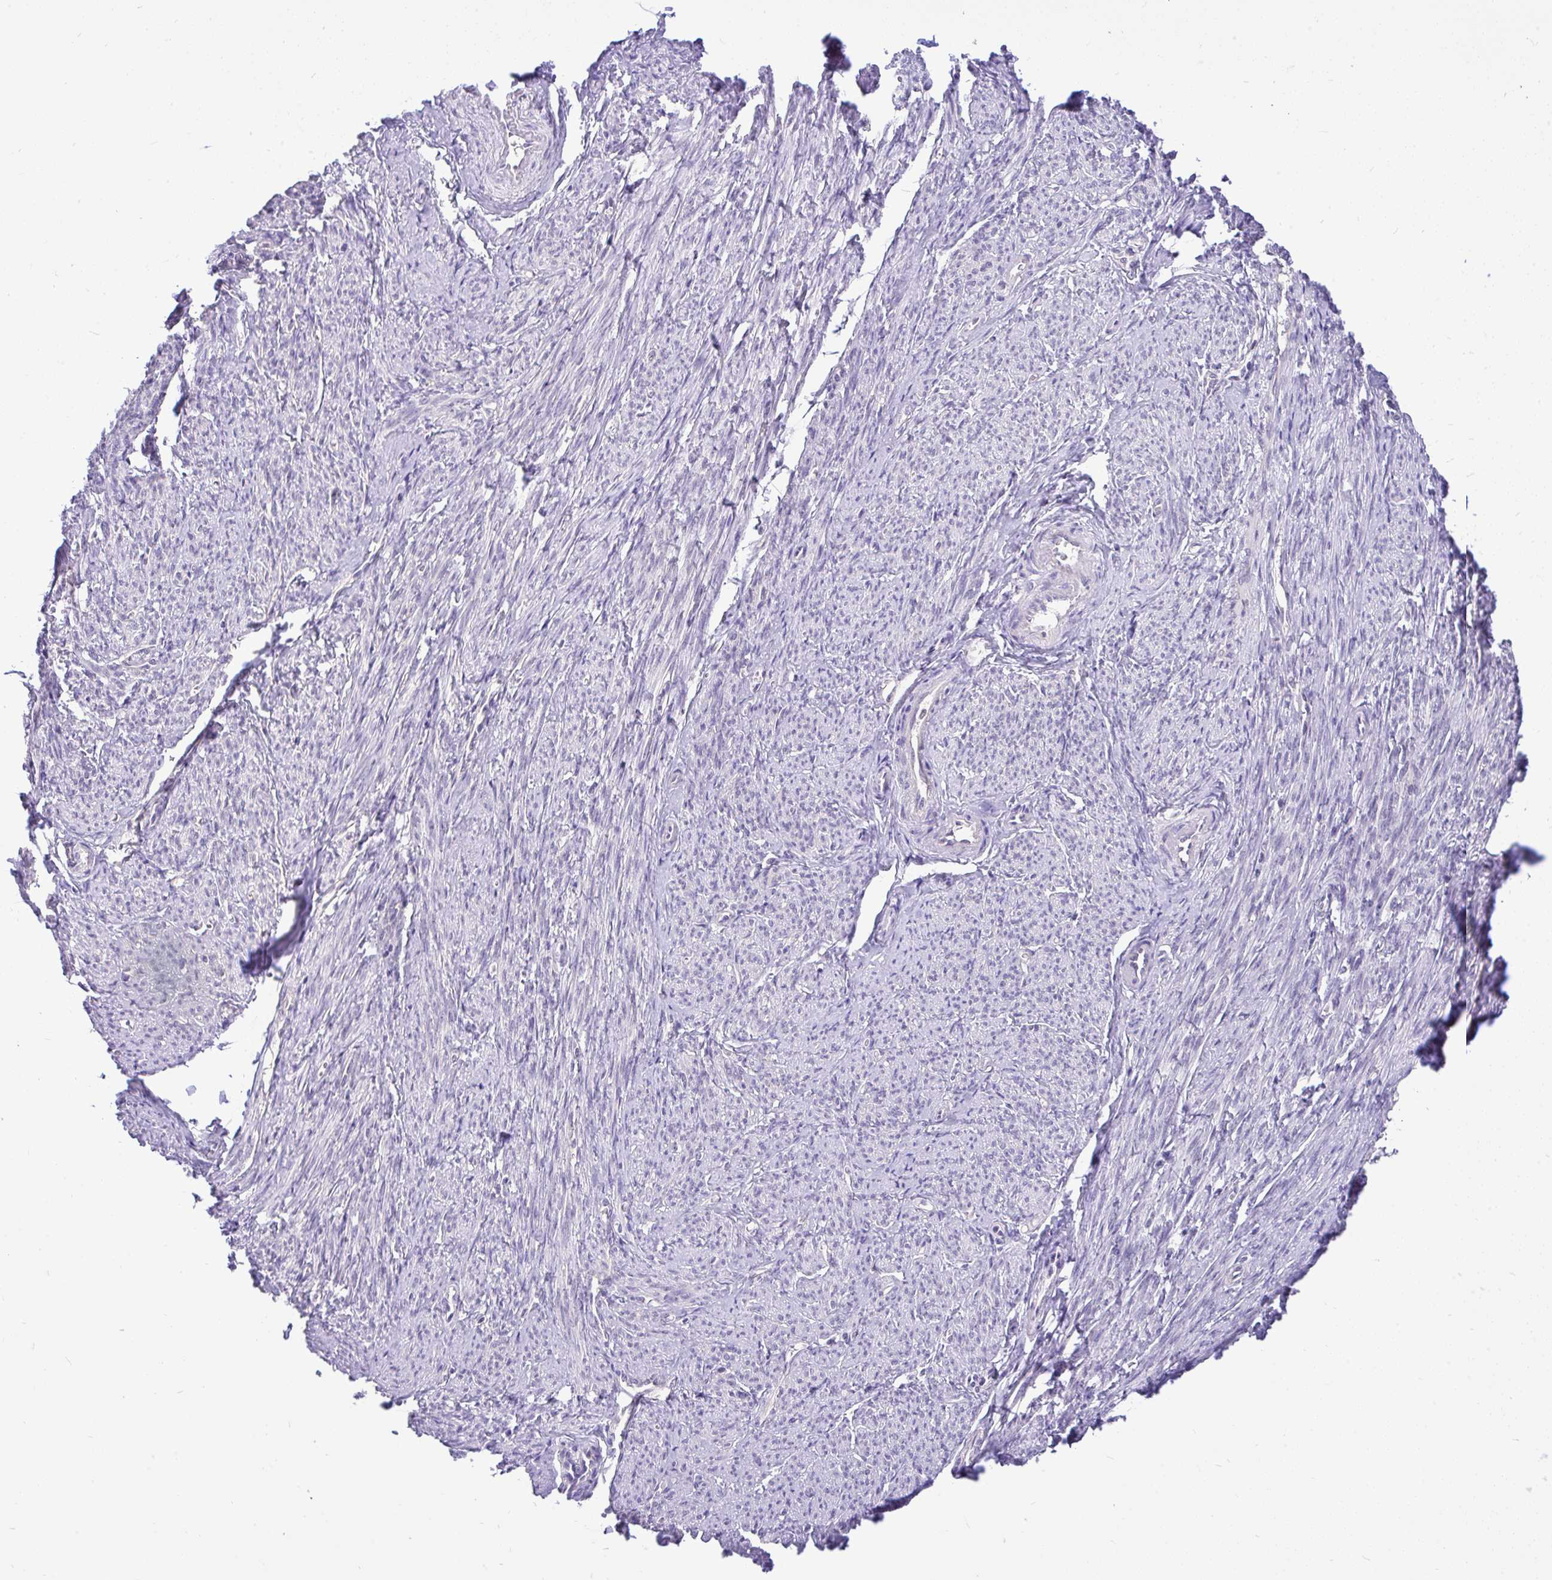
{"staining": {"intensity": "negative", "quantity": "none", "location": "none"}, "tissue": "smooth muscle", "cell_type": "Smooth muscle cells", "image_type": "normal", "snomed": [{"axis": "morphology", "description": "Normal tissue, NOS"}, {"axis": "topography", "description": "Smooth muscle"}], "caption": "Smooth muscle was stained to show a protein in brown. There is no significant expression in smooth muscle cells. The staining was performed using DAB (3,3'-diaminobenzidine) to visualize the protein expression in brown, while the nuclei were stained in blue with hematoxylin (Magnification: 20x).", "gene": "PYCR2", "patient": {"sex": "female", "age": 65}}